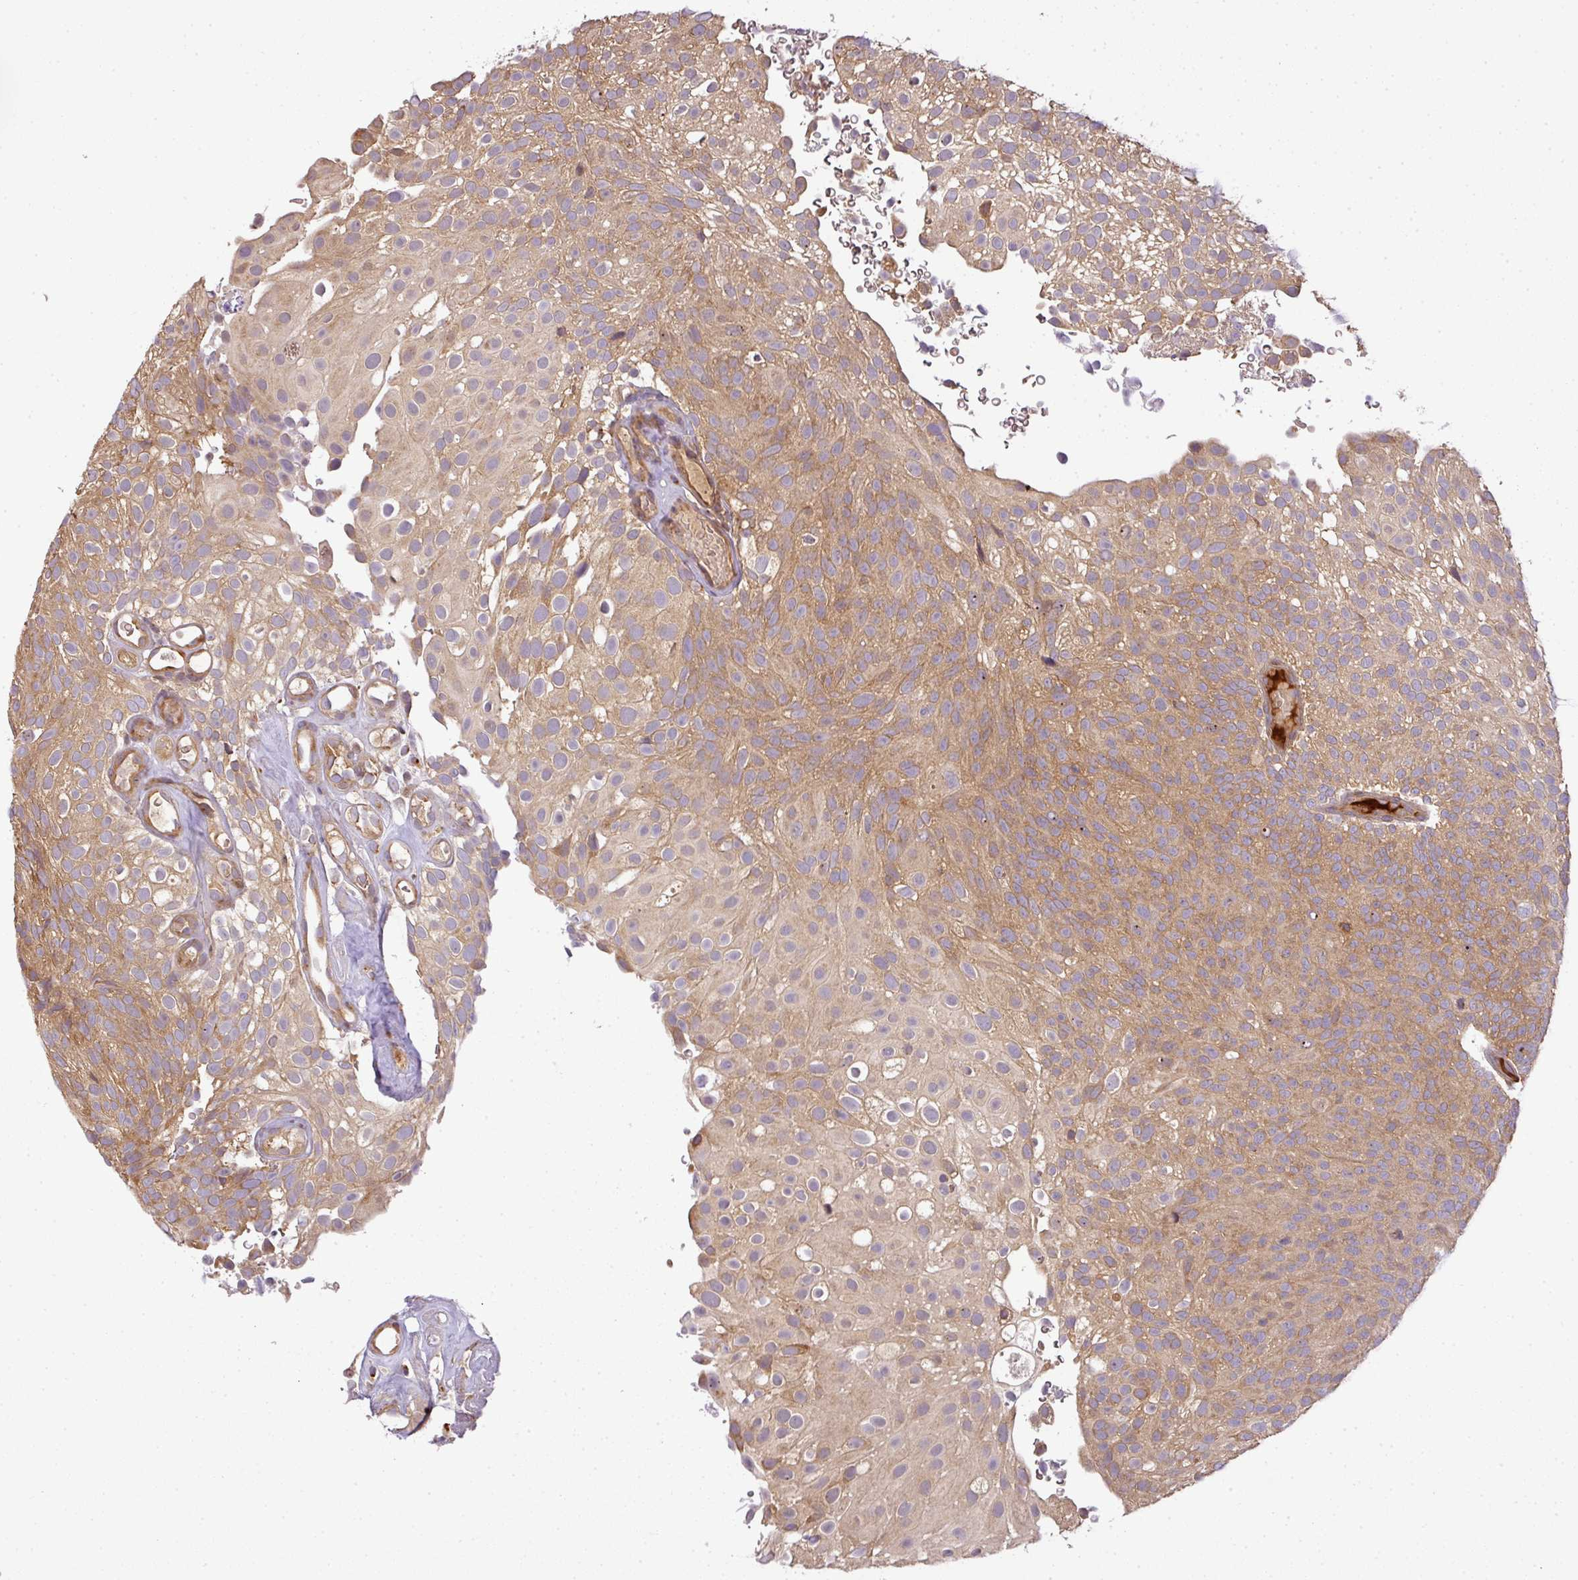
{"staining": {"intensity": "moderate", "quantity": ">75%", "location": "cytoplasmic/membranous"}, "tissue": "urothelial cancer", "cell_type": "Tumor cells", "image_type": "cancer", "snomed": [{"axis": "morphology", "description": "Urothelial carcinoma, Low grade"}, {"axis": "topography", "description": "Urinary bladder"}], "caption": "The immunohistochemical stain labels moderate cytoplasmic/membranous staining in tumor cells of urothelial cancer tissue.", "gene": "TCL1B", "patient": {"sex": "male", "age": 78}}